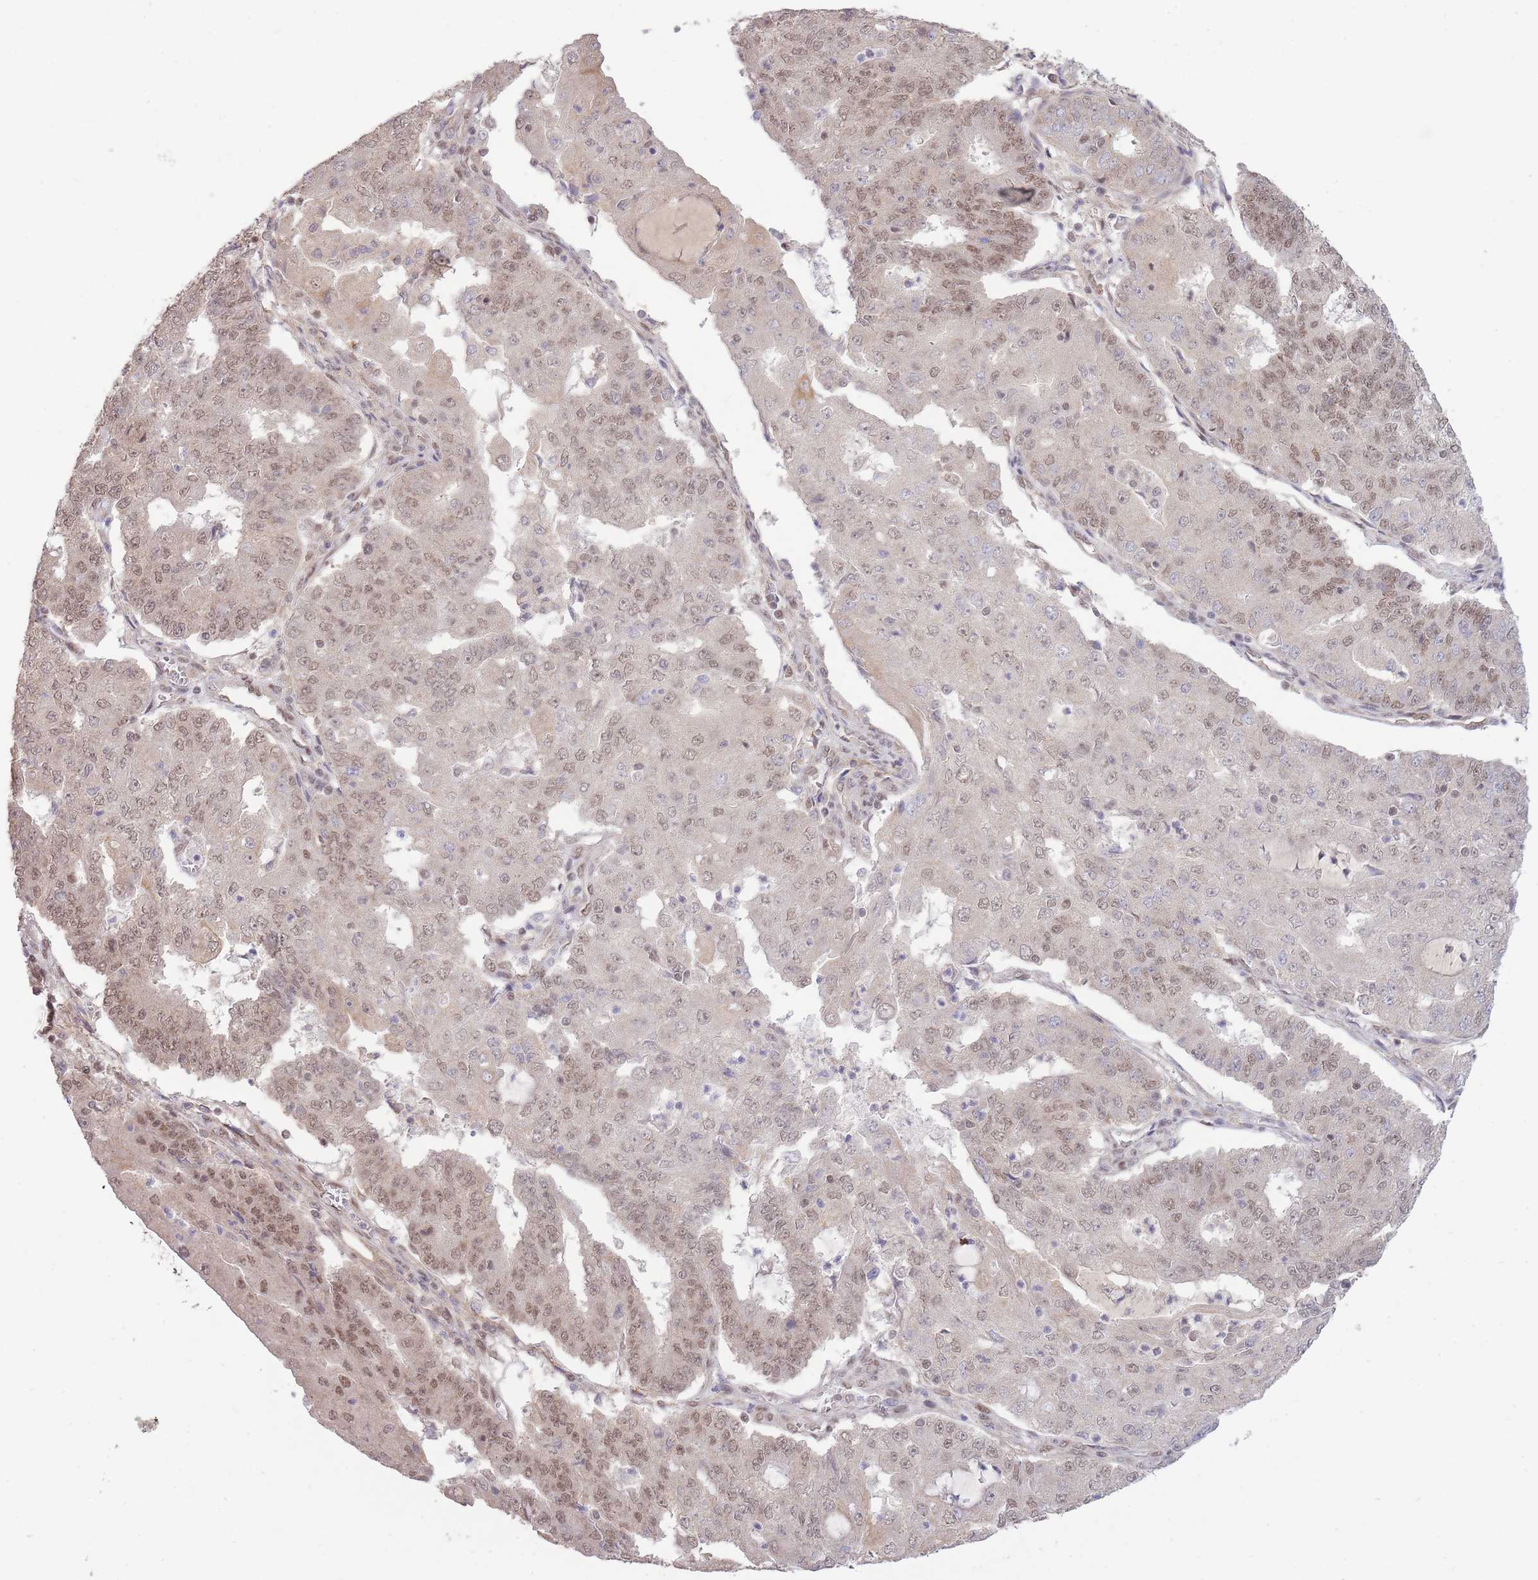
{"staining": {"intensity": "moderate", "quantity": "25%-75%", "location": "nuclear"}, "tissue": "endometrial cancer", "cell_type": "Tumor cells", "image_type": "cancer", "snomed": [{"axis": "morphology", "description": "Adenocarcinoma, NOS"}, {"axis": "topography", "description": "Endometrium"}], "caption": "Immunohistochemistry (IHC) (DAB (3,3'-diaminobenzidine)) staining of endometrial cancer reveals moderate nuclear protein staining in approximately 25%-75% of tumor cells.", "gene": "CARD8", "patient": {"sex": "female", "age": 56}}